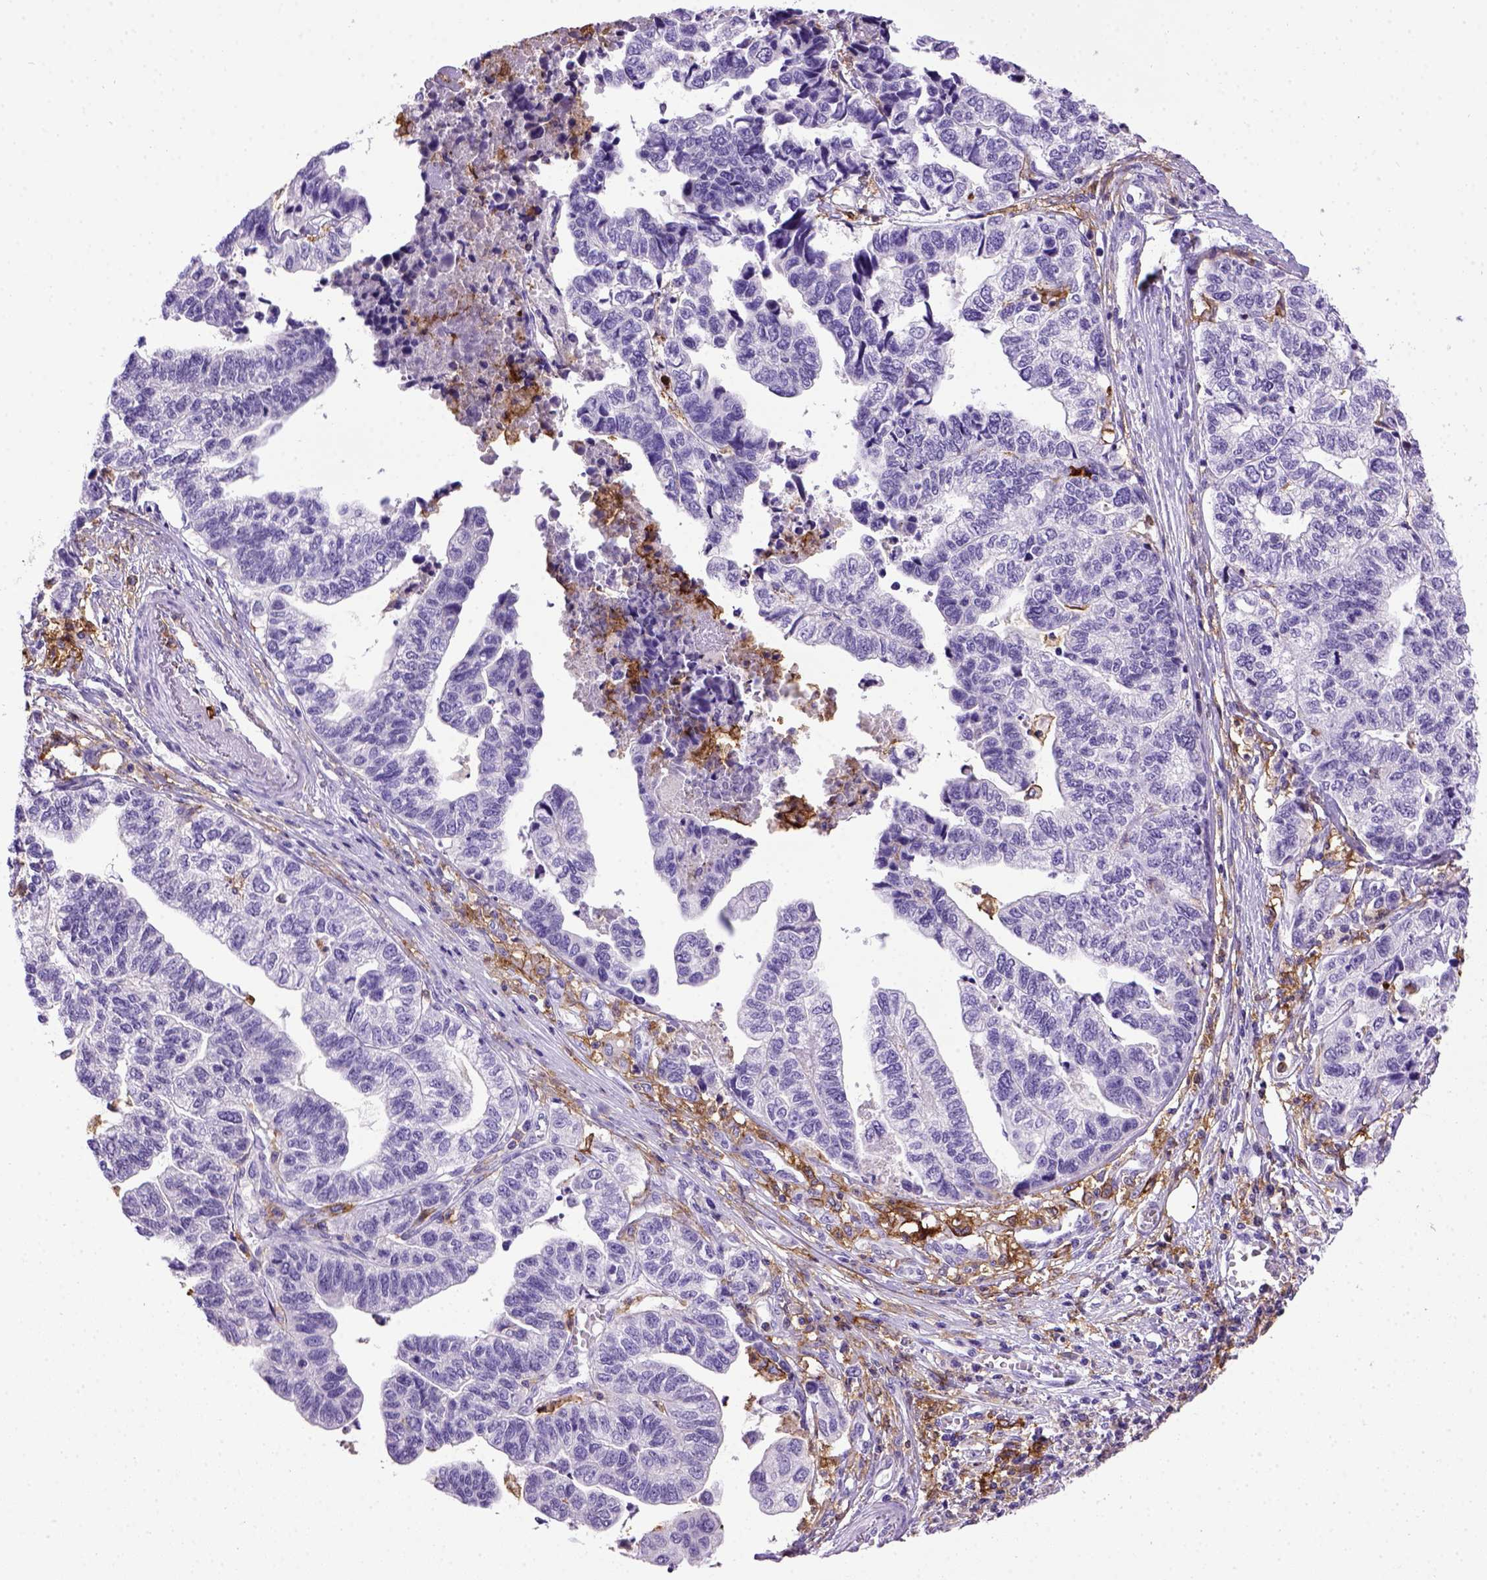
{"staining": {"intensity": "negative", "quantity": "none", "location": "none"}, "tissue": "stomach cancer", "cell_type": "Tumor cells", "image_type": "cancer", "snomed": [{"axis": "morphology", "description": "Adenocarcinoma, NOS"}, {"axis": "topography", "description": "Stomach, upper"}], "caption": "Stomach cancer was stained to show a protein in brown. There is no significant staining in tumor cells. (DAB IHC, high magnification).", "gene": "ITGAX", "patient": {"sex": "female", "age": 67}}